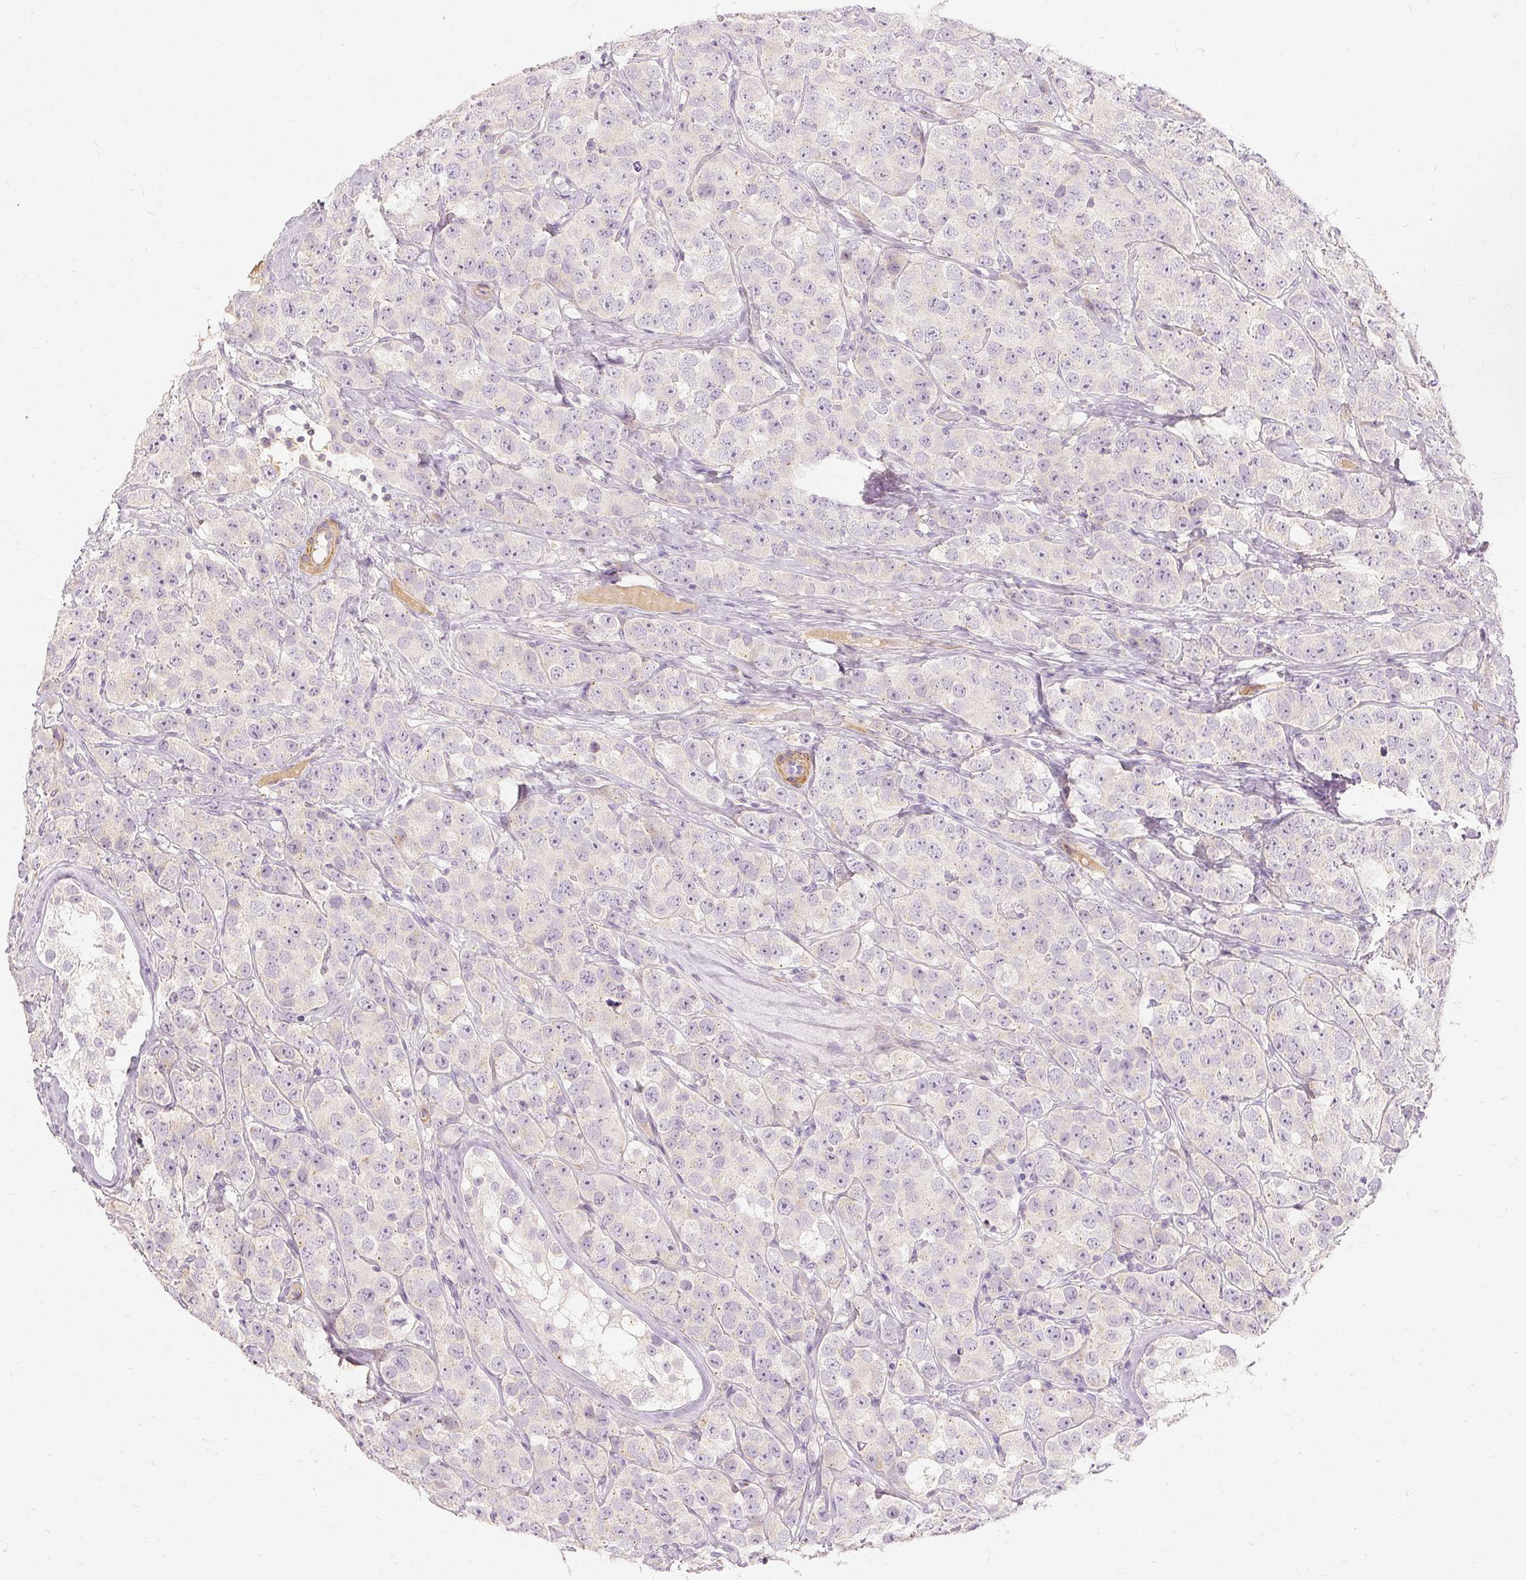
{"staining": {"intensity": "negative", "quantity": "none", "location": "none"}, "tissue": "testis cancer", "cell_type": "Tumor cells", "image_type": "cancer", "snomed": [{"axis": "morphology", "description": "Seminoma, NOS"}, {"axis": "topography", "description": "Testis"}], "caption": "Immunohistochemistry image of neoplastic tissue: testis cancer stained with DAB demonstrates no significant protein expression in tumor cells.", "gene": "CAPN3", "patient": {"sex": "male", "age": 28}}